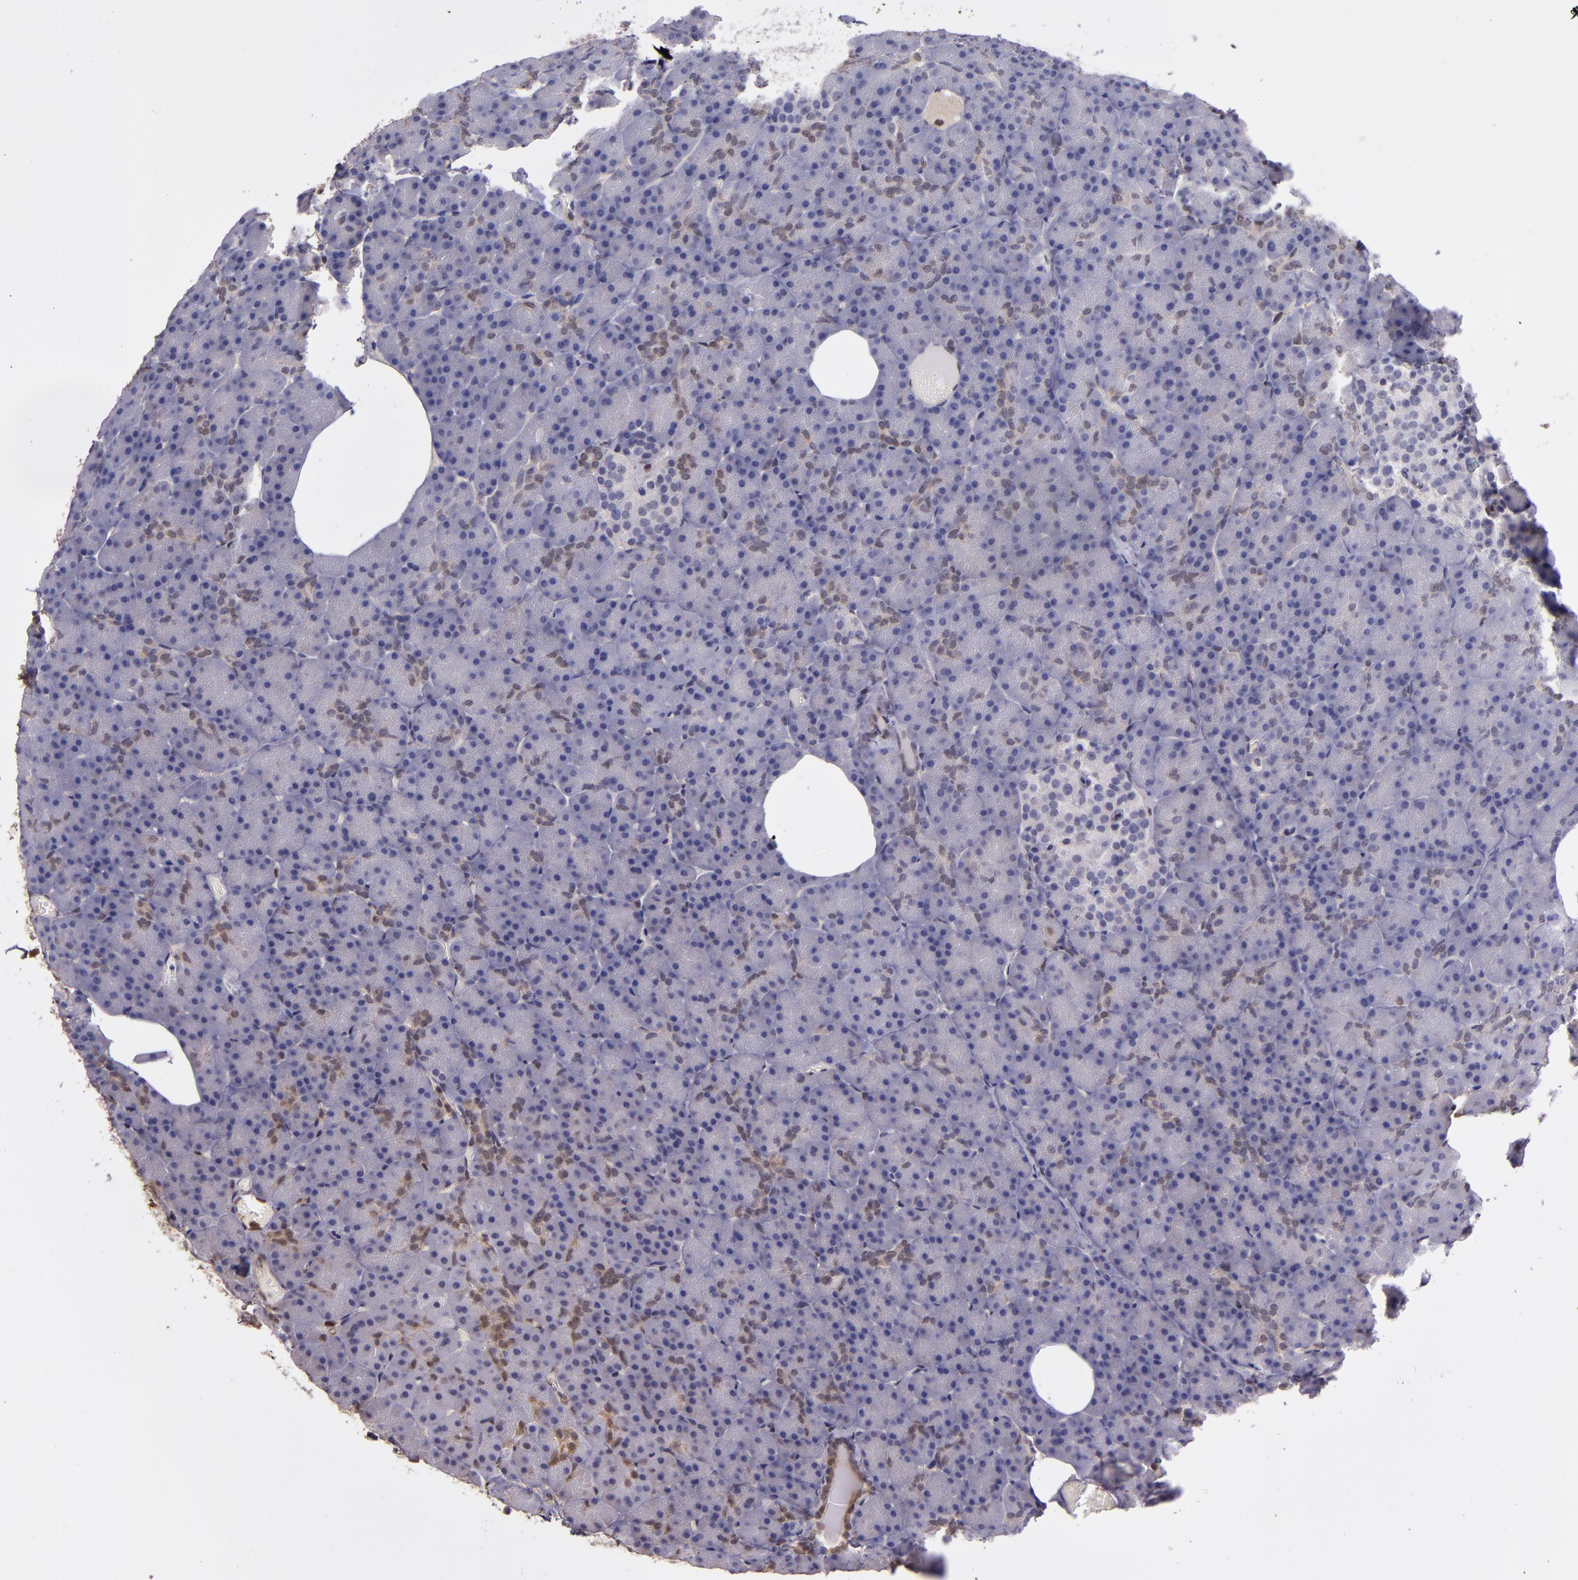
{"staining": {"intensity": "weak", "quantity": "<25%", "location": "cytoplasmic/membranous,nuclear"}, "tissue": "pancreas", "cell_type": "Exocrine glandular cells", "image_type": "normal", "snomed": [{"axis": "morphology", "description": "Normal tissue, NOS"}, {"axis": "topography", "description": "Pancreas"}], "caption": "Exocrine glandular cells are negative for protein expression in normal human pancreas. (DAB immunohistochemistry visualized using brightfield microscopy, high magnification).", "gene": "STAT6", "patient": {"sex": "female", "age": 35}}